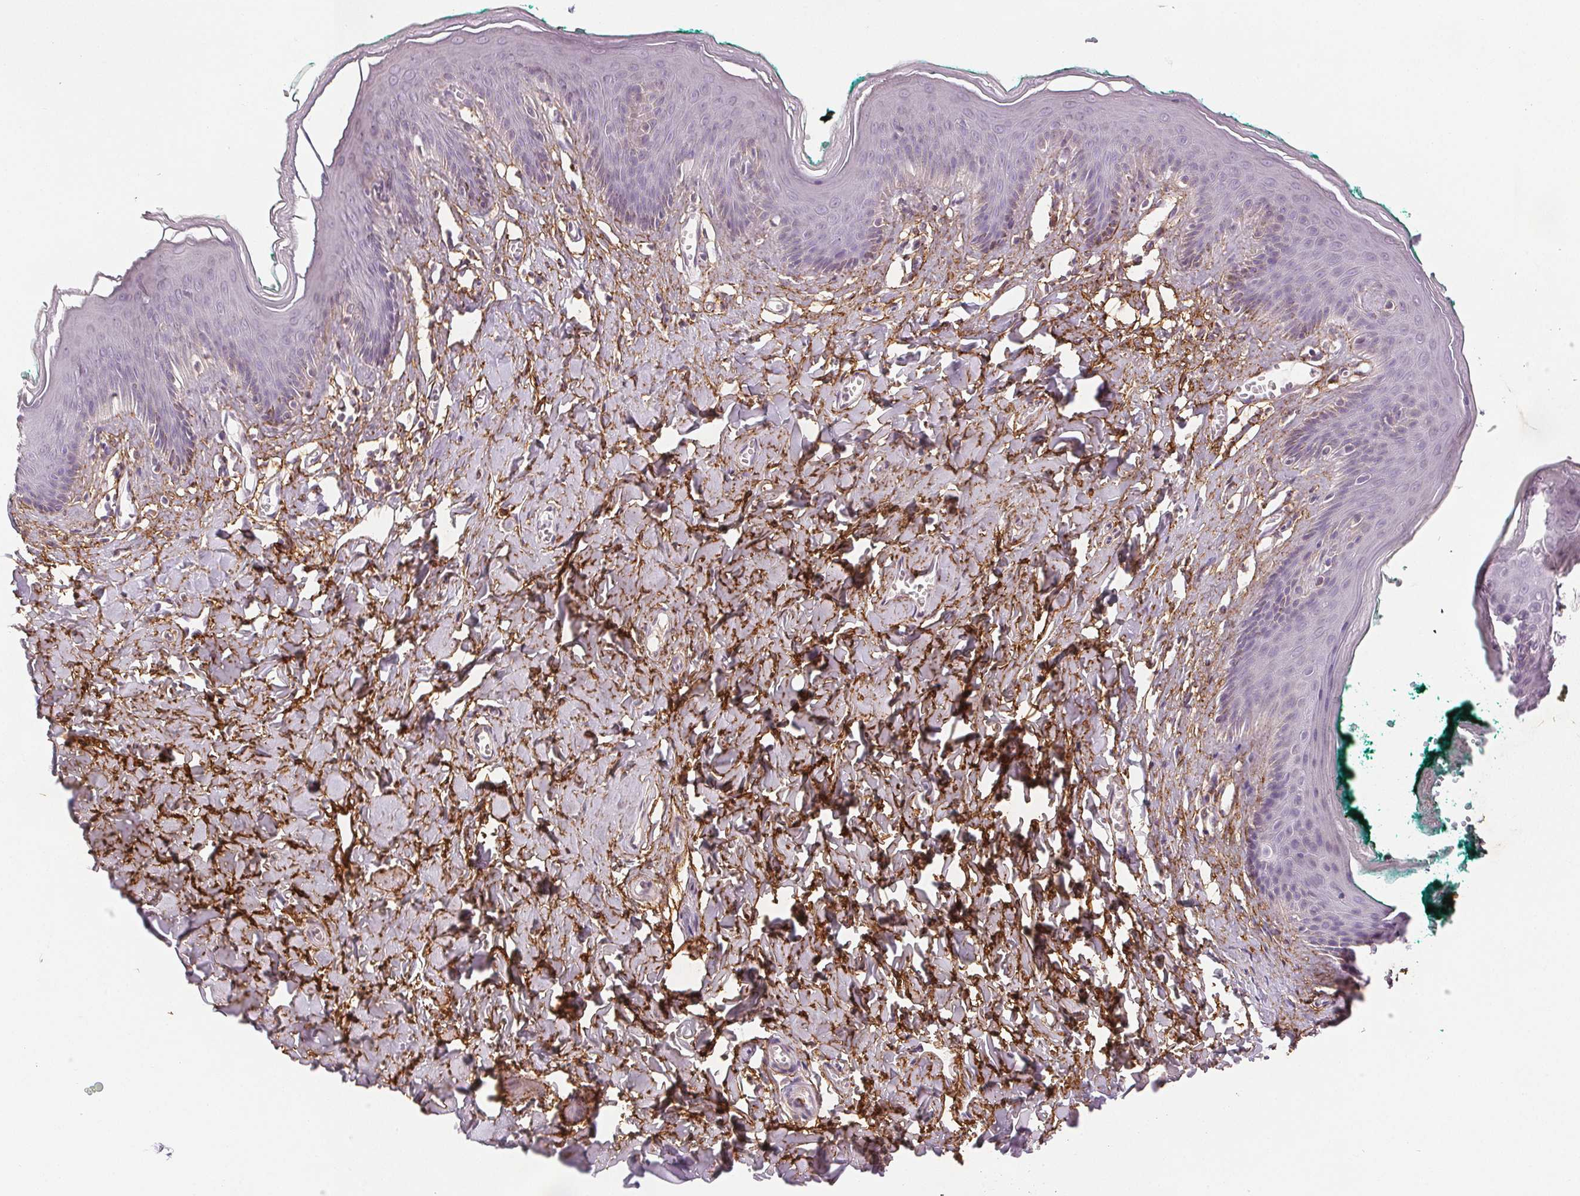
{"staining": {"intensity": "negative", "quantity": "none", "location": "none"}, "tissue": "skin", "cell_type": "Epidermal cells", "image_type": "normal", "snomed": [{"axis": "morphology", "description": "Normal tissue, NOS"}, {"axis": "topography", "description": "Vulva"}, {"axis": "topography", "description": "Peripheral nerve tissue"}], "caption": "A high-resolution micrograph shows IHC staining of normal skin, which displays no significant expression in epidermal cells. (Brightfield microscopy of DAB immunohistochemistry at high magnification).", "gene": "FBN1", "patient": {"sex": "female", "age": 66}}